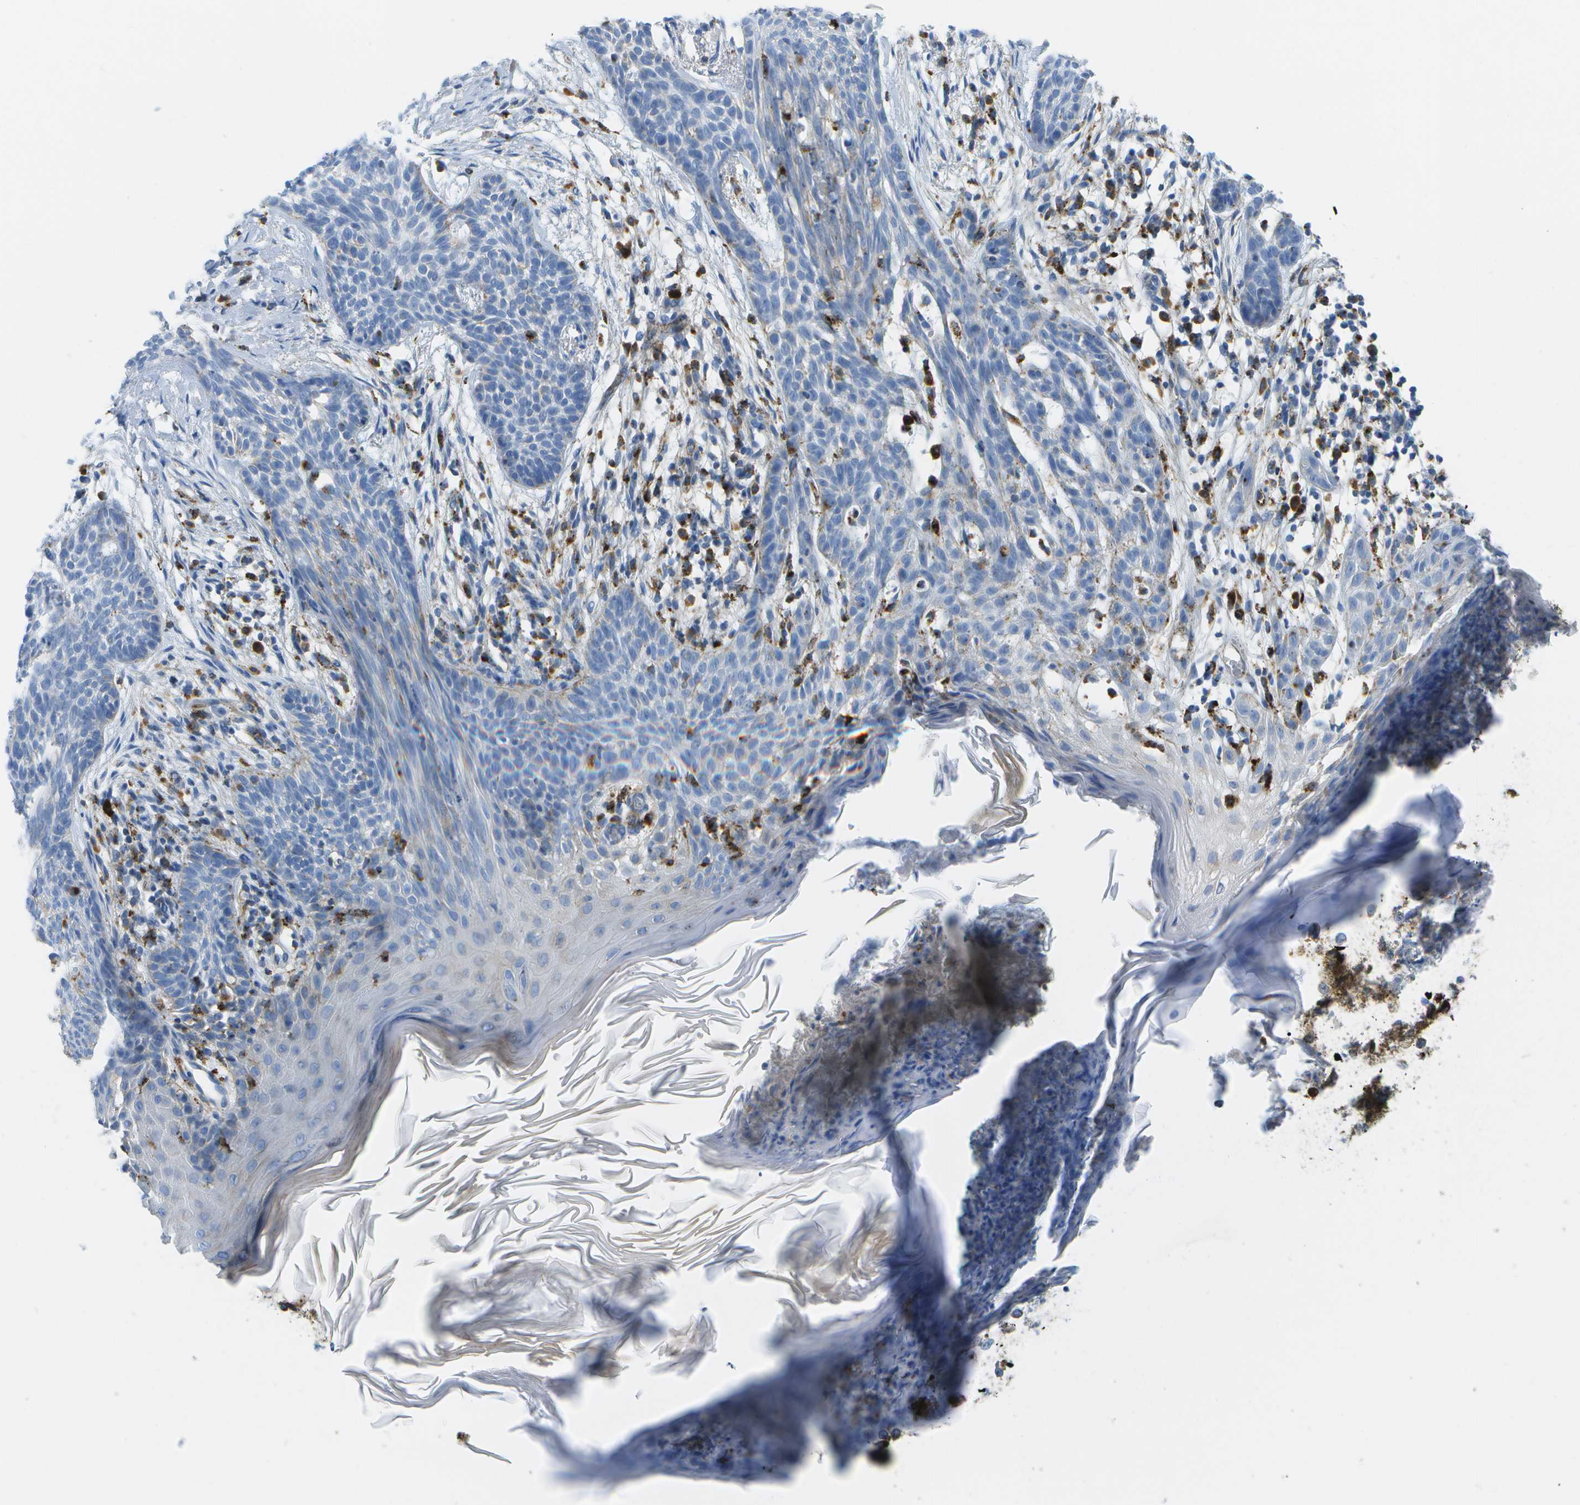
{"staining": {"intensity": "negative", "quantity": "none", "location": "none"}, "tissue": "skin cancer", "cell_type": "Tumor cells", "image_type": "cancer", "snomed": [{"axis": "morphology", "description": "Basal cell carcinoma"}, {"axis": "topography", "description": "Skin"}], "caption": "DAB immunohistochemical staining of skin cancer (basal cell carcinoma) exhibits no significant positivity in tumor cells. The staining was performed using DAB to visualize the protein expression in brown, while the nuclei were stained in blue with hematoxylin (Magnification: 20x).", "gene": "PRCP", "patient": {"sex": "female", "age": 59}}